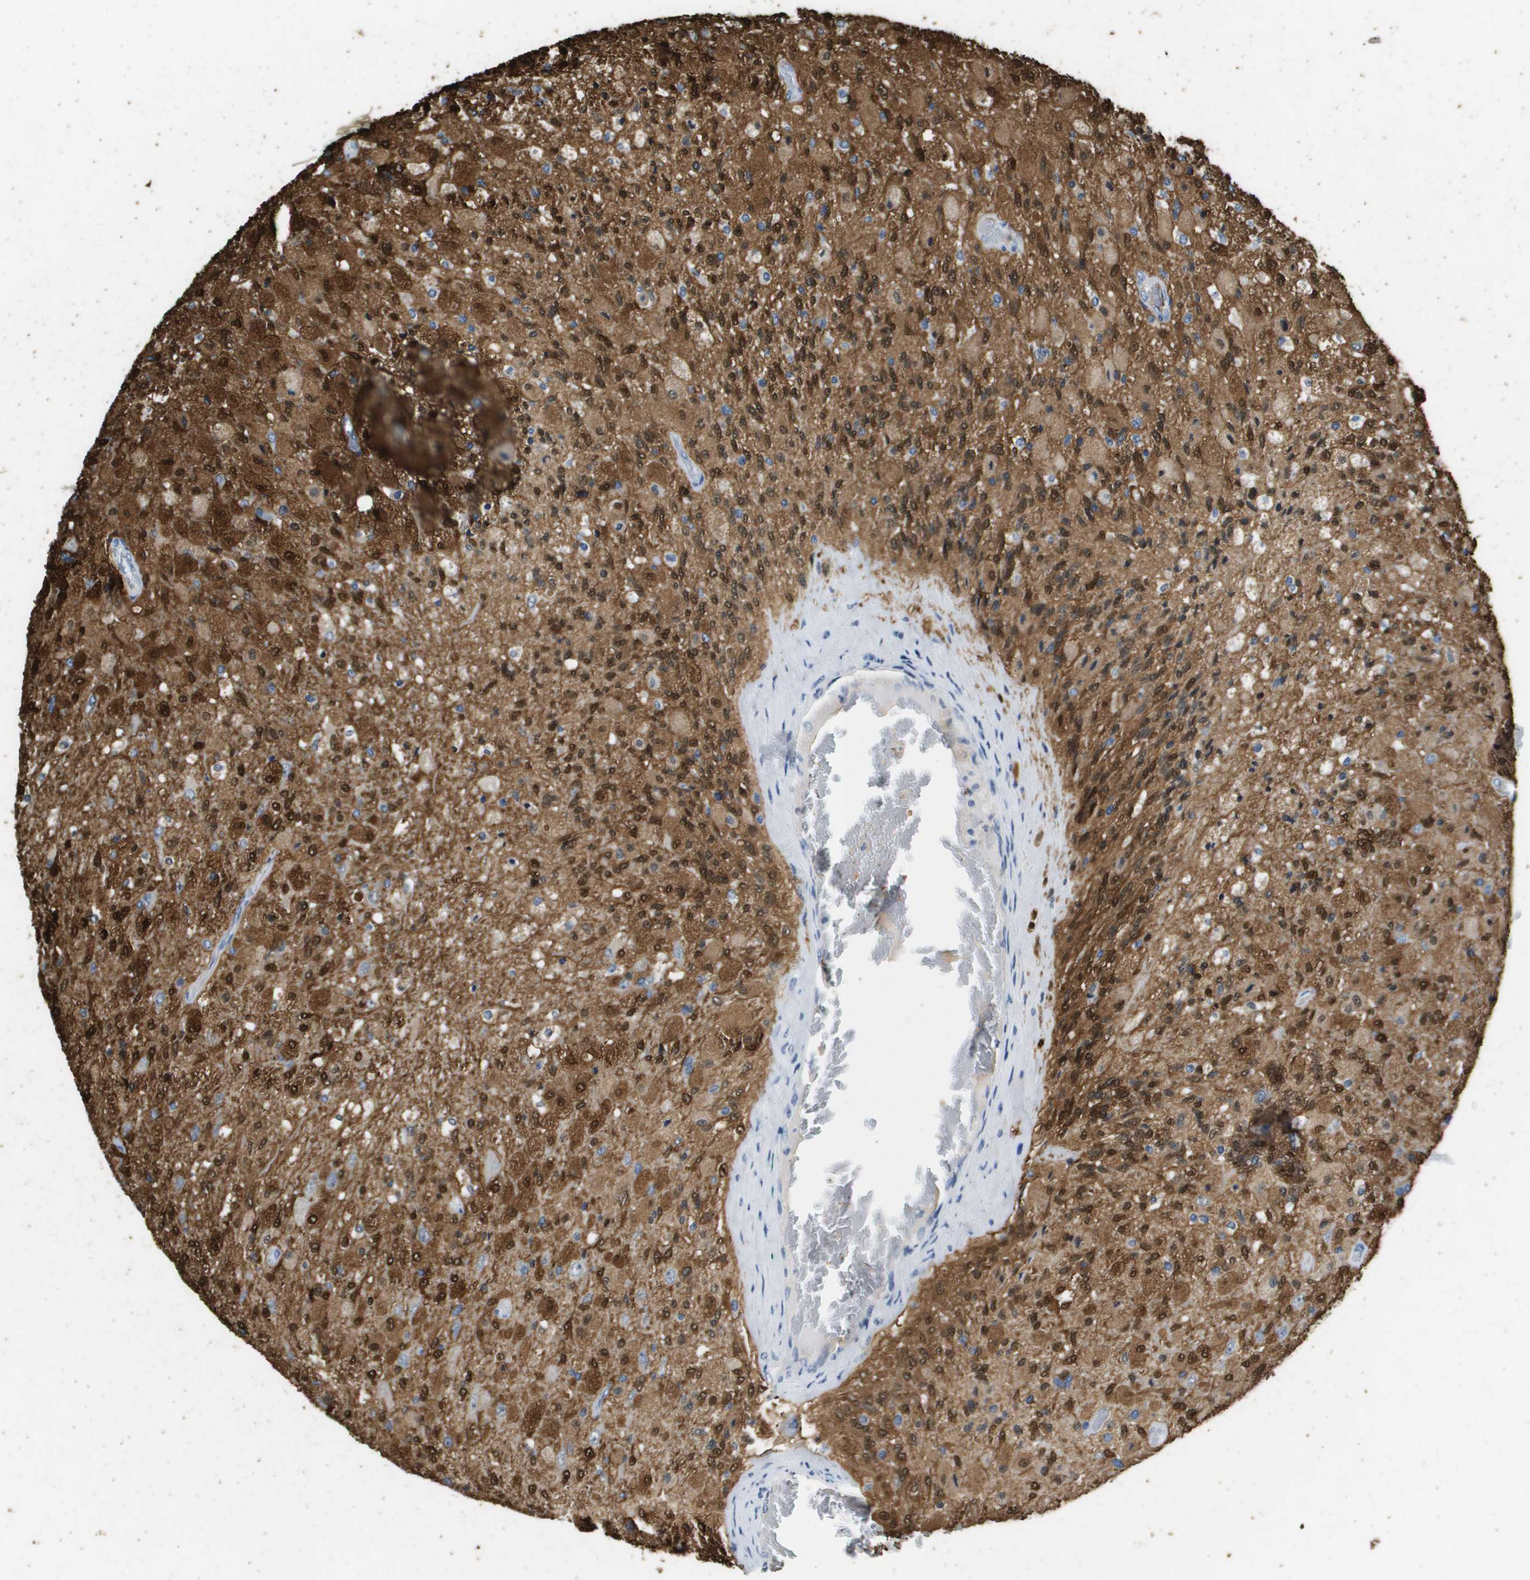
{"staining": {"intensity": "strong", "quantity": ">75%", "location": "cytoplasmic/membranous,nuclear"}, "tissue": "glioma", "cell_type": "Tumor cells", "image_type": "cancer", "snomed": [{"axis": "morphology", "description": "Normal tissue, NOS"}, {"axis": "morphology", "description": "Glioma, malignant, High grade"}, {"axis": "topography", "description": "Cerebral cortex"}], "caption": "Strong cytoplasmic/membranous and nuclear expression is seen in about >75% of tumor cells in glioma.", "gene": "MT3", "patient": {"sex": "male", "age": 77}}